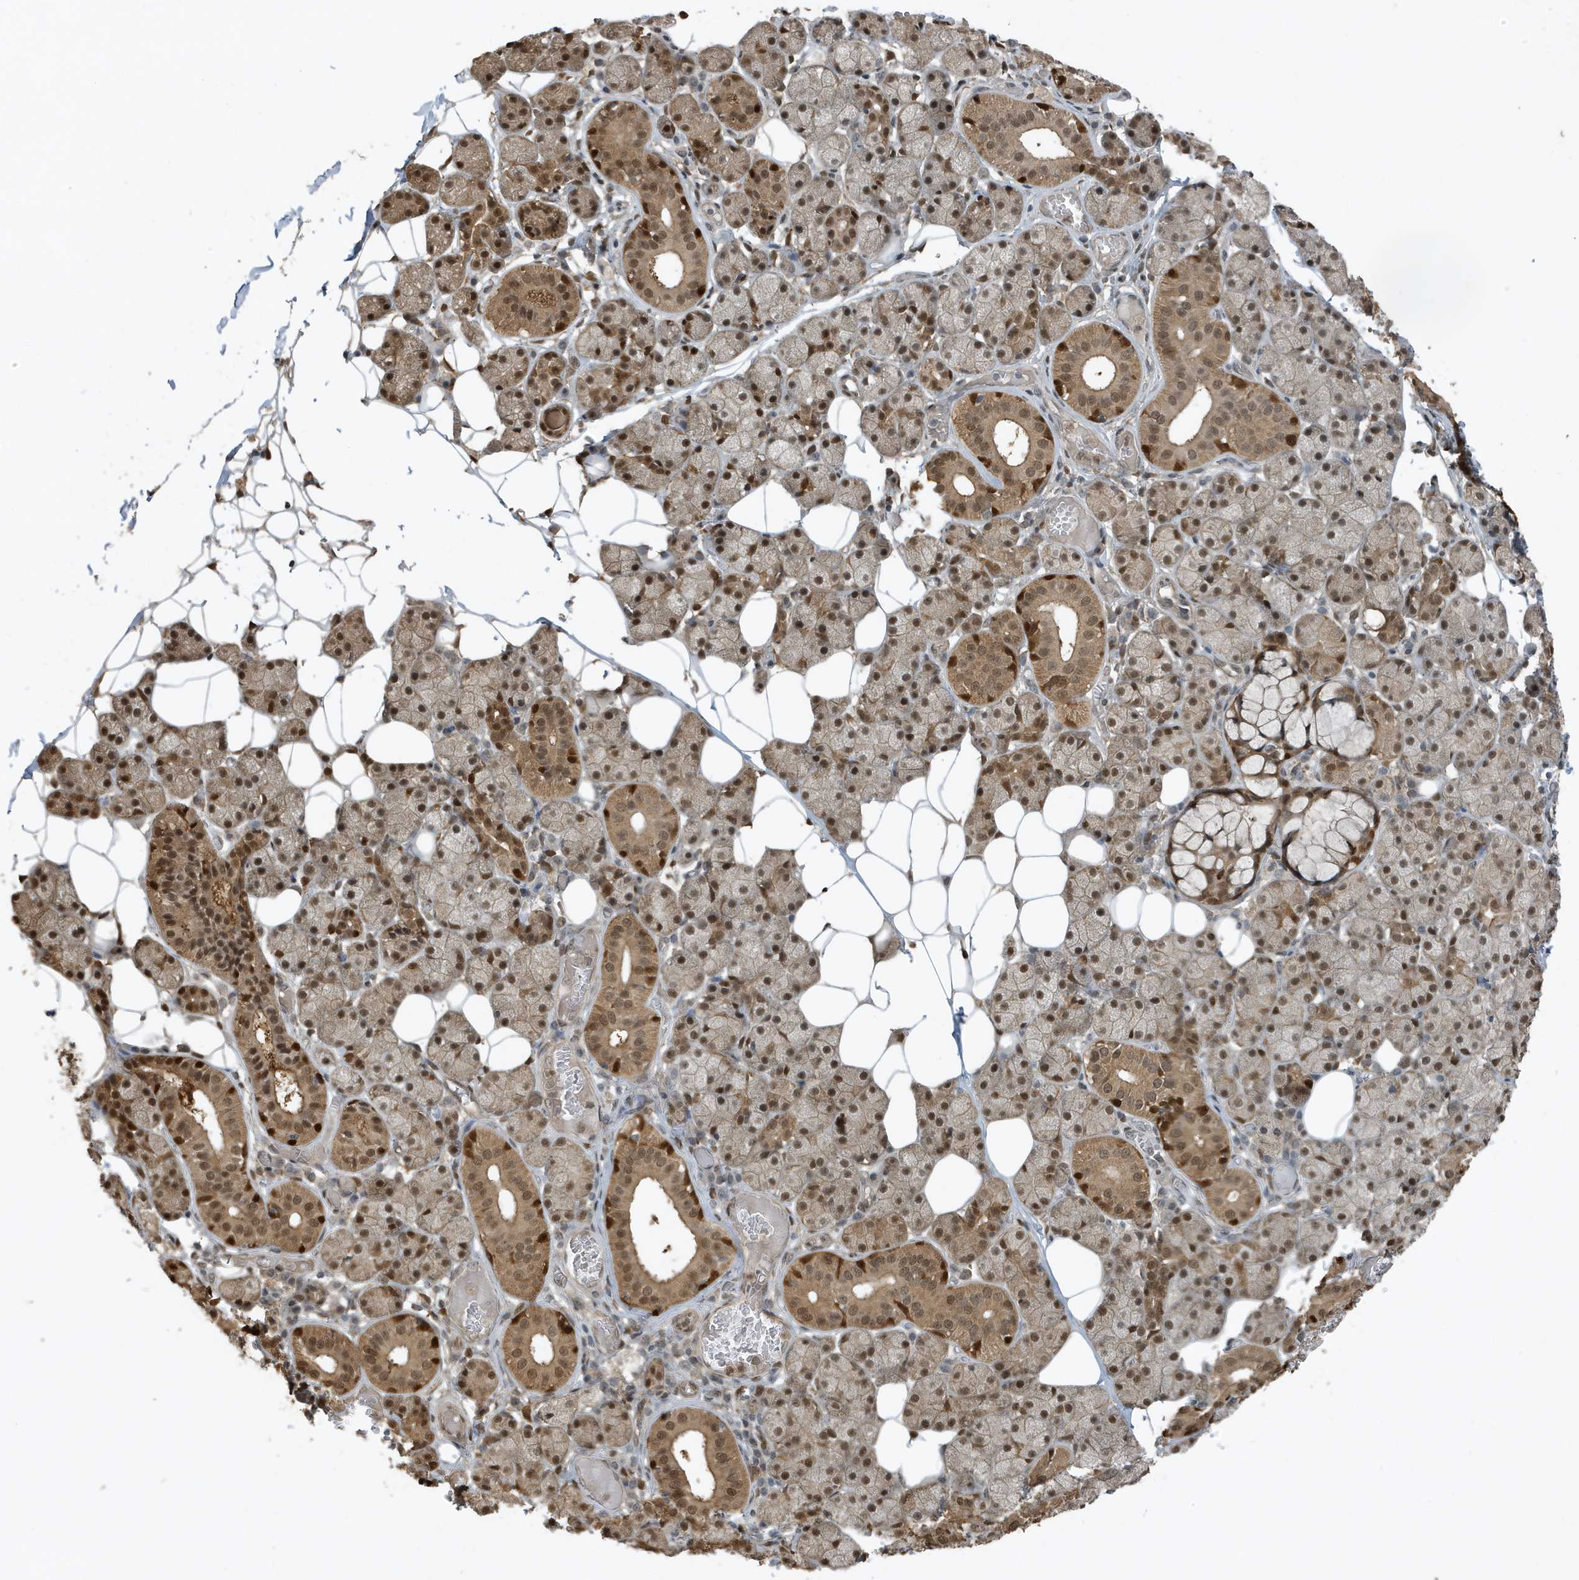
{"staining": {"intensity": "moderate", "quantity": ">75%", "location": "cytoplasmic/membranous,nuclear"}, "tissue": "salivary gland", "cell_type": "Glandular cells", "image_type": "normal", "snomed": [{"axis": "morphology", "description": "Normal tissue, NOS"}, {"axis": "topography", "description": "Salivary gland"}], "caption": "An immunohistochemistry (IHC) histopathology image of normal tissue is shown. Protein staining in brown highlights moderate cytoplasmic/membranous,nuclear positivity in salivary gland within glandular cells. Nuclei are stained in blue.", "gene": "HSPA1A", "patient": {"sex": "female", "age": 33}}